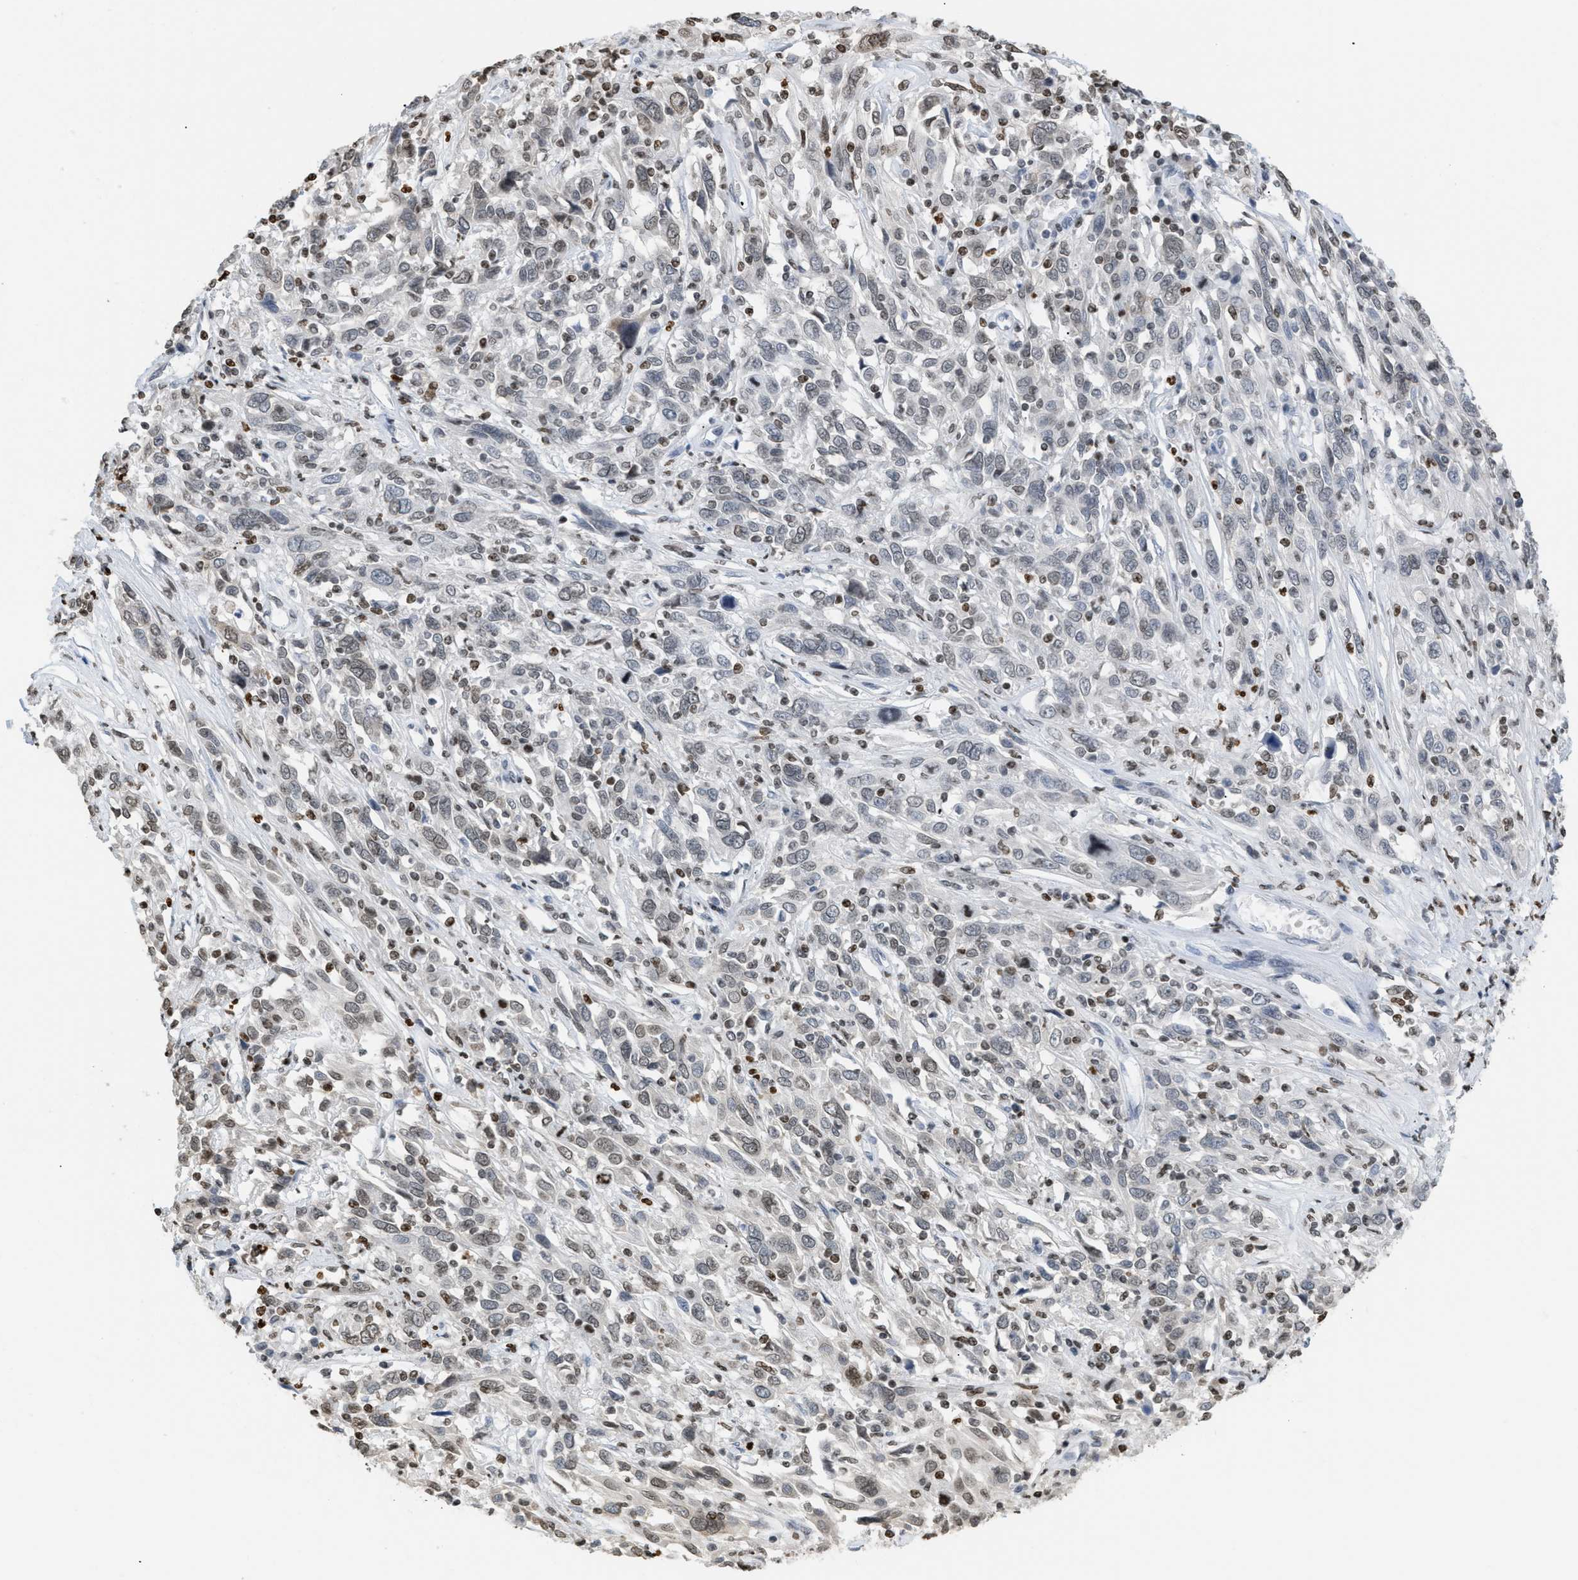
{"staining": {"intensity": "weak", "quantity": ">75%", "location": "nuclear"}, "tissue": "cervical cancer", "cell_type": "Tumor cells", "image_type": "cancer", "snomed": [{"axis": "morphology", "description": "Squamous cell carcinoma, NOS"}, {"axis": "topography", "description": "Cervix"}], "caption": "A brown stain highlights weak nuclear expression of a protein in human cervical cancer tumor cells. Nuclei are stained in blue.", "gene": "HMGN2", "patient": {"sex": "female", "age": 46}}